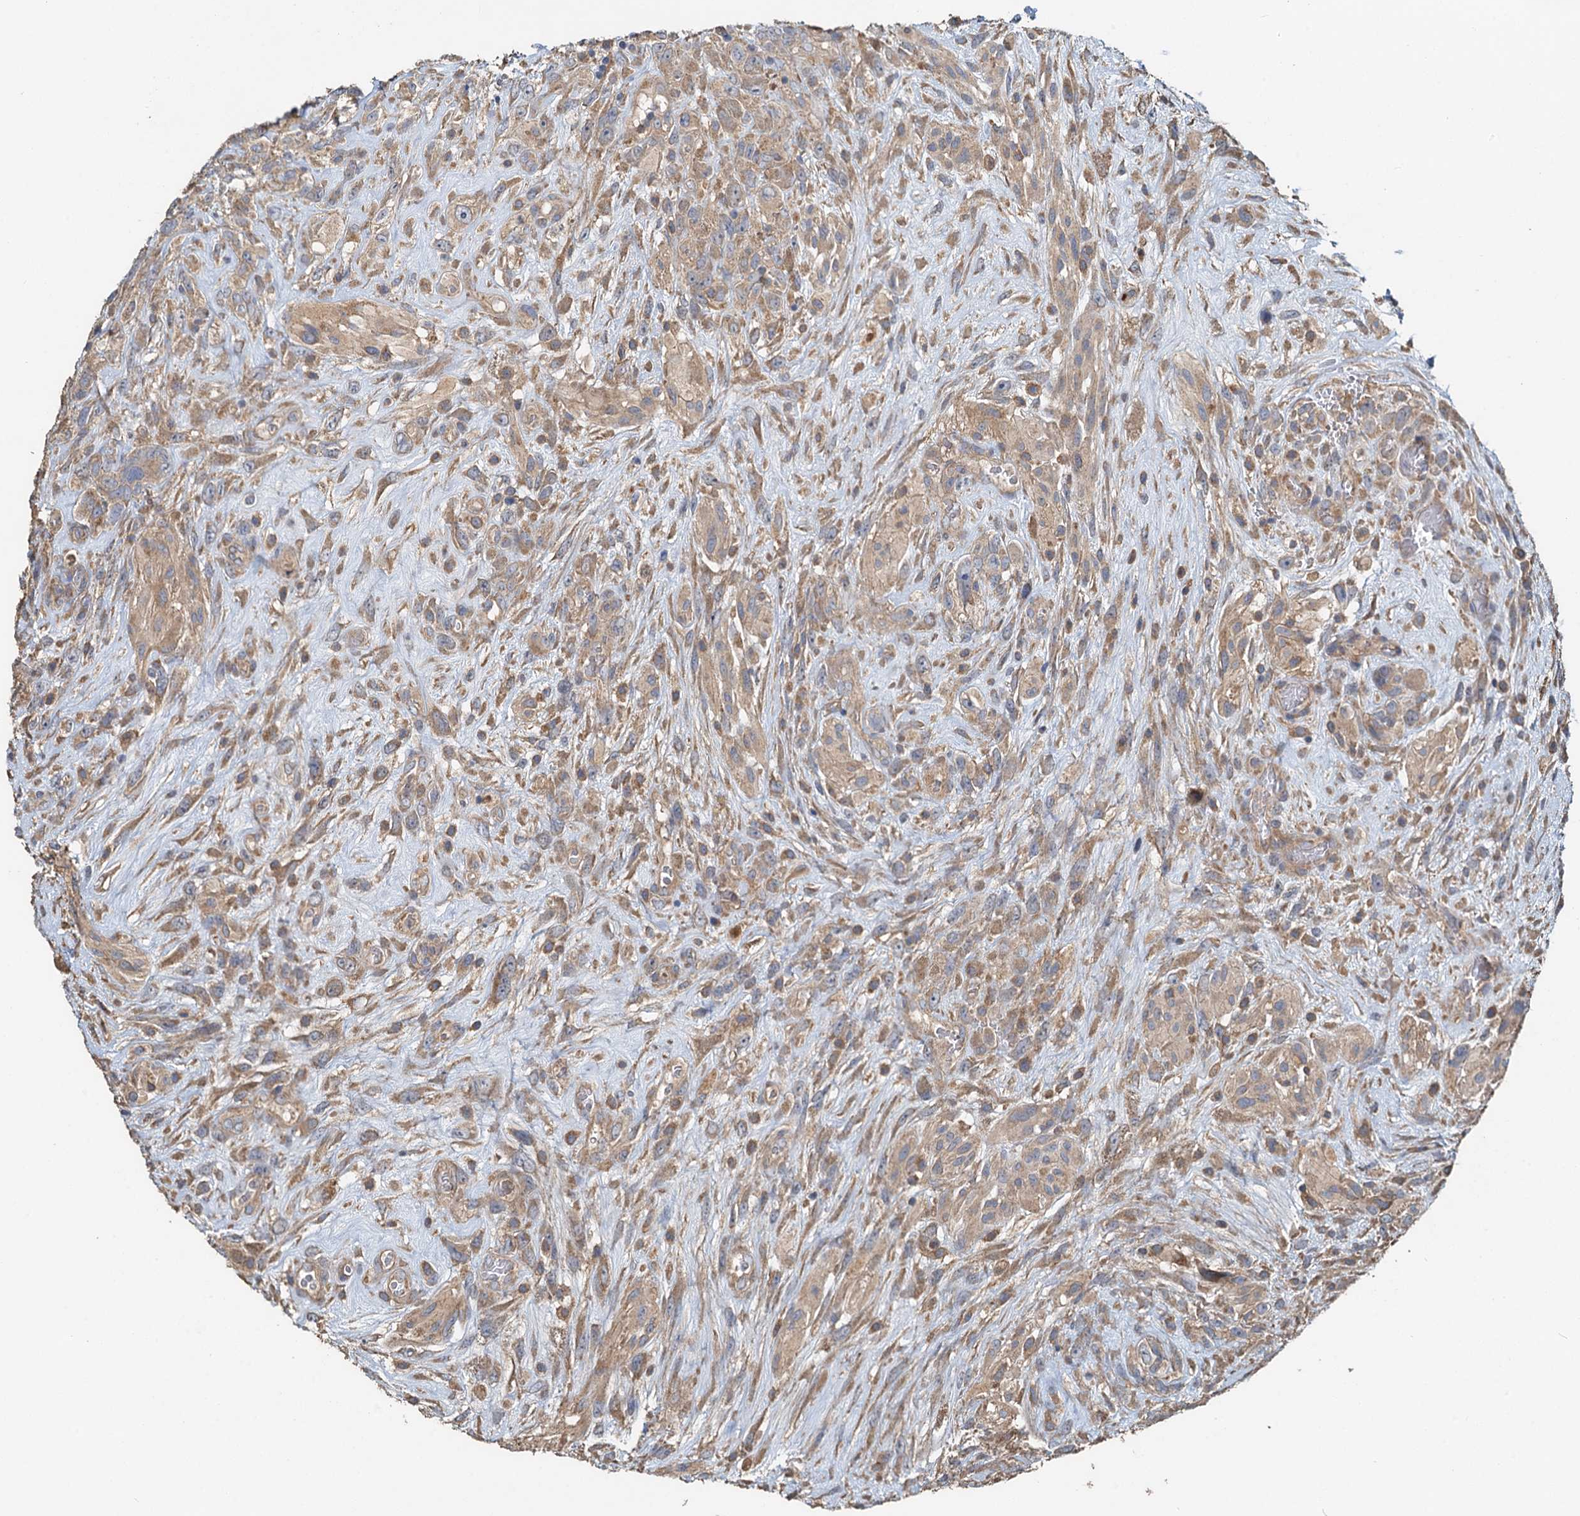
{"staining": {"intensity": "weak", "quantity": ">75%", "location": "cytoplasmic/membranous"}, "tissue": "glioma", "cell_type": "Tumor cells", "image_type": "cancer", "snomed": [{"axis": "morphology", "description": "Glioma, malignant, High grade"}, {"axis": "topography", "description": "Brain"}], "caption": "Tumor cells exhibit low levels of weak cytoplasmic/membranous staining in approximately >75% of cells in glioma. (Stains: DAB in brown, nuclei in blue, Microscopy: brightfield microscopy at high magnification).", "gene": "HYI", "patient": {"sex": "male", "age": 61}}